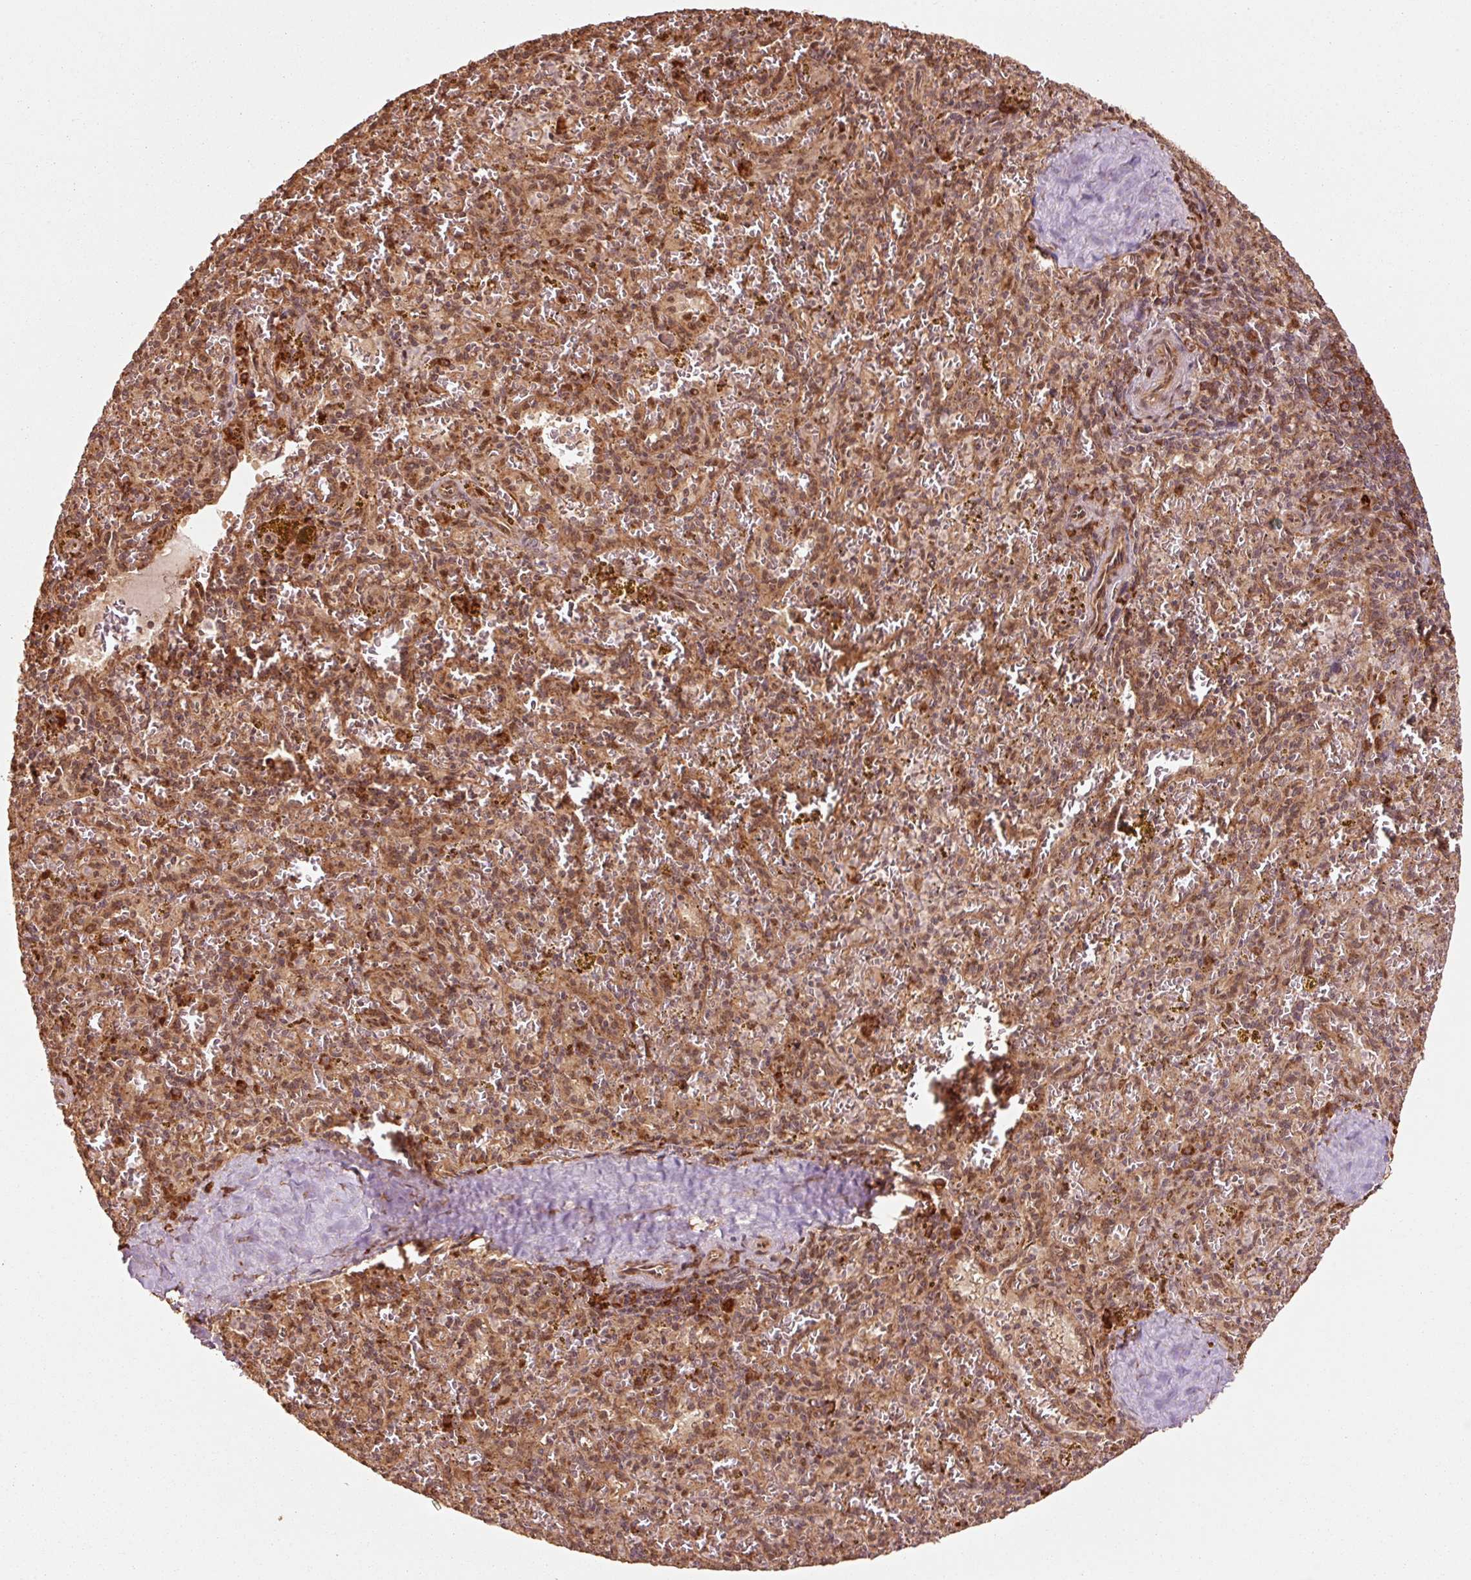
{"staining": {"intensity": "moderate", "quantity": ">75%", "location": "cytoplasmic/membranous"}, "tissue": "spleen", "cell_type": "Cells in red pulp", "image_type": "normal", "snomed": [{"axis": "morphology", "description": "Normal tissue, NOS"}, {"axis": "topography", "description": "Spleen"}], "caption": "A brown stain highlights moderate cytoplasmic/membranous positivity of a protein in cells in red pulp of benign human spleen. The protein is stained brown, and the nuclei are stained in blue (DAB IHC with brightfield microscopy, high magnification).", "gene": "MRPL16", "patient": {"sex": "male", "age": 57}}